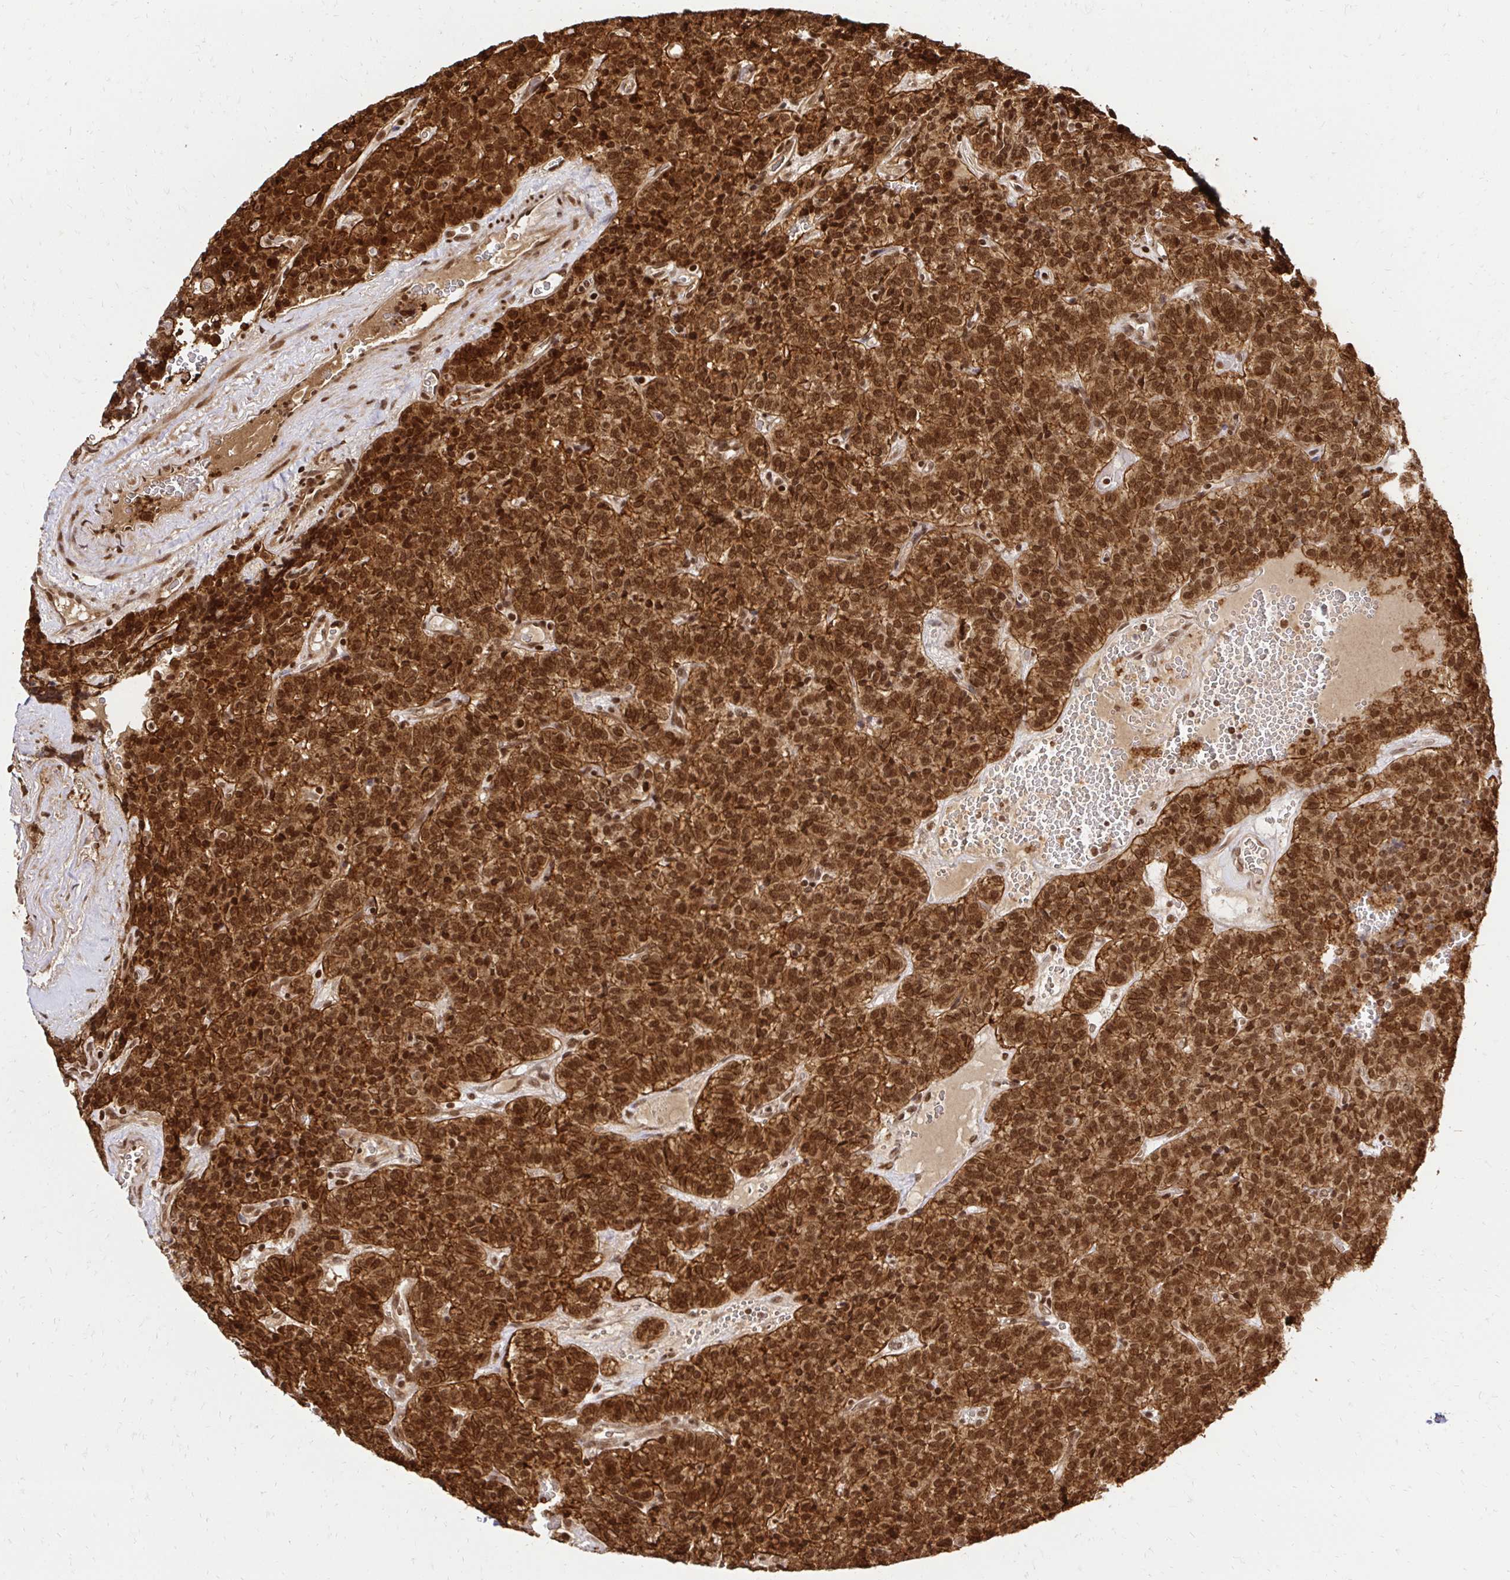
{"staining": {"intensity": "strong", "quantity": ">75%", "location": "cytoplasmic/membranous,nuclear"}, "tissue": "carcinoid", "cell_type": "Tumor cells", "image_type": "cancer", "snomed": [{"axis": "morphology", "description": "Carcinoid, malignant, NOS"}, {"axis": "topography", "description": "Pancreas"}], "caption": "Human carcinoid (malignant) stained for a protein (brown) displays strong cytoplasmic/membranous and nuclear positive staining in about >75% of tumor cells.", "gene": "GLYR1", "patient": {"sex": "male", "age": 36}}